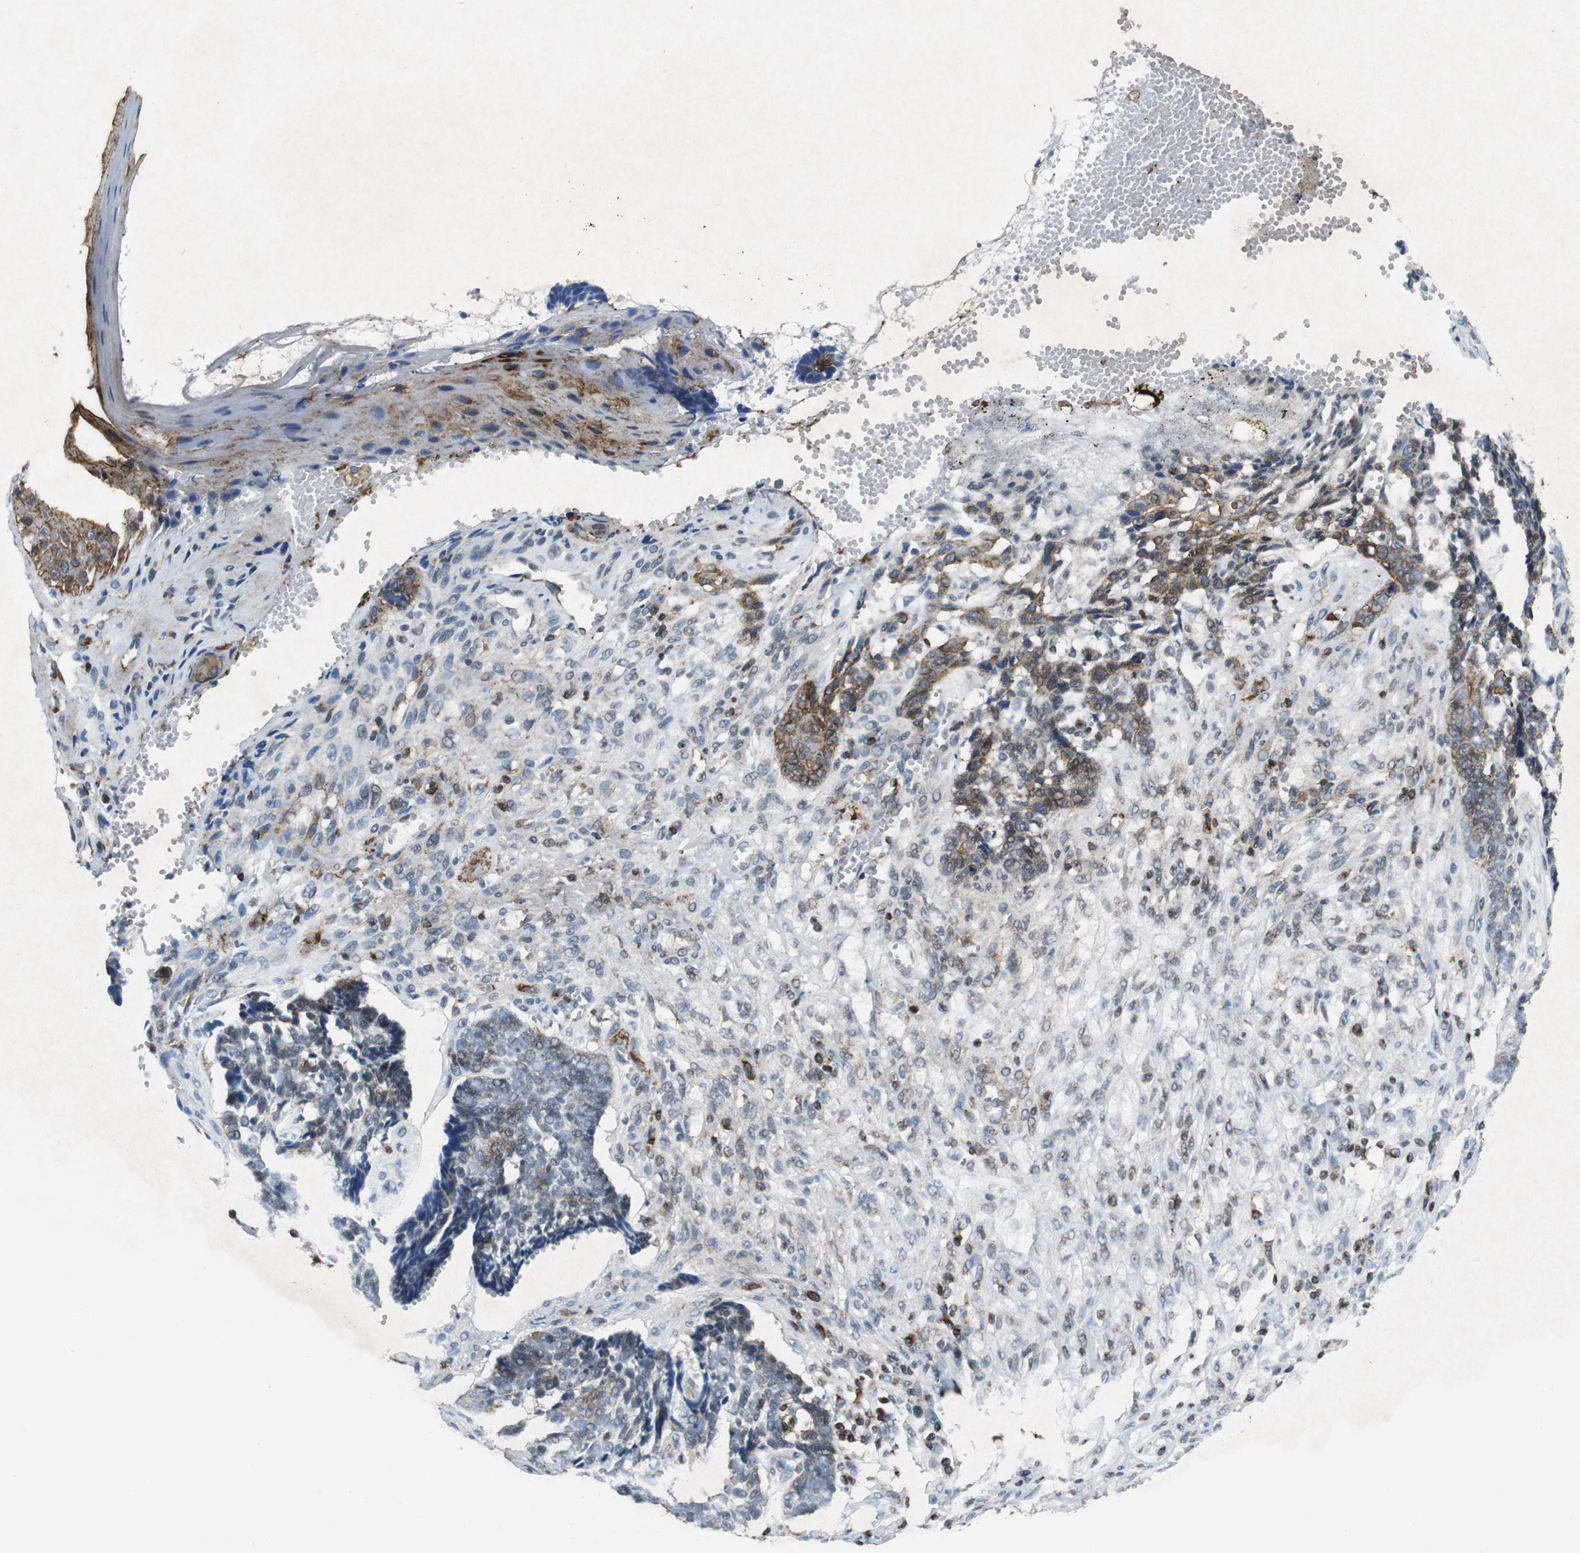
{"staining": {"intensity": "moderate", "quantity": "<25%", "location": "cytoplasmic/membranous"}, "tissue": "skin cancer", "cell_type": "Tumor cells", "image_type": "cancer", "snomed": [{"axis": "morphology", "description": "Basal cell carcinoma"}, {"axis": "topography", "description": "Skin"}], "caption": "Protein staining of skin basal cell carcinoma tissue demonstrates moderate cytoplasmic/membranous expression in about <25% of tumor cells.", "gene": "TUBA4A", "patient": {"sex": "male", "age": 84}}